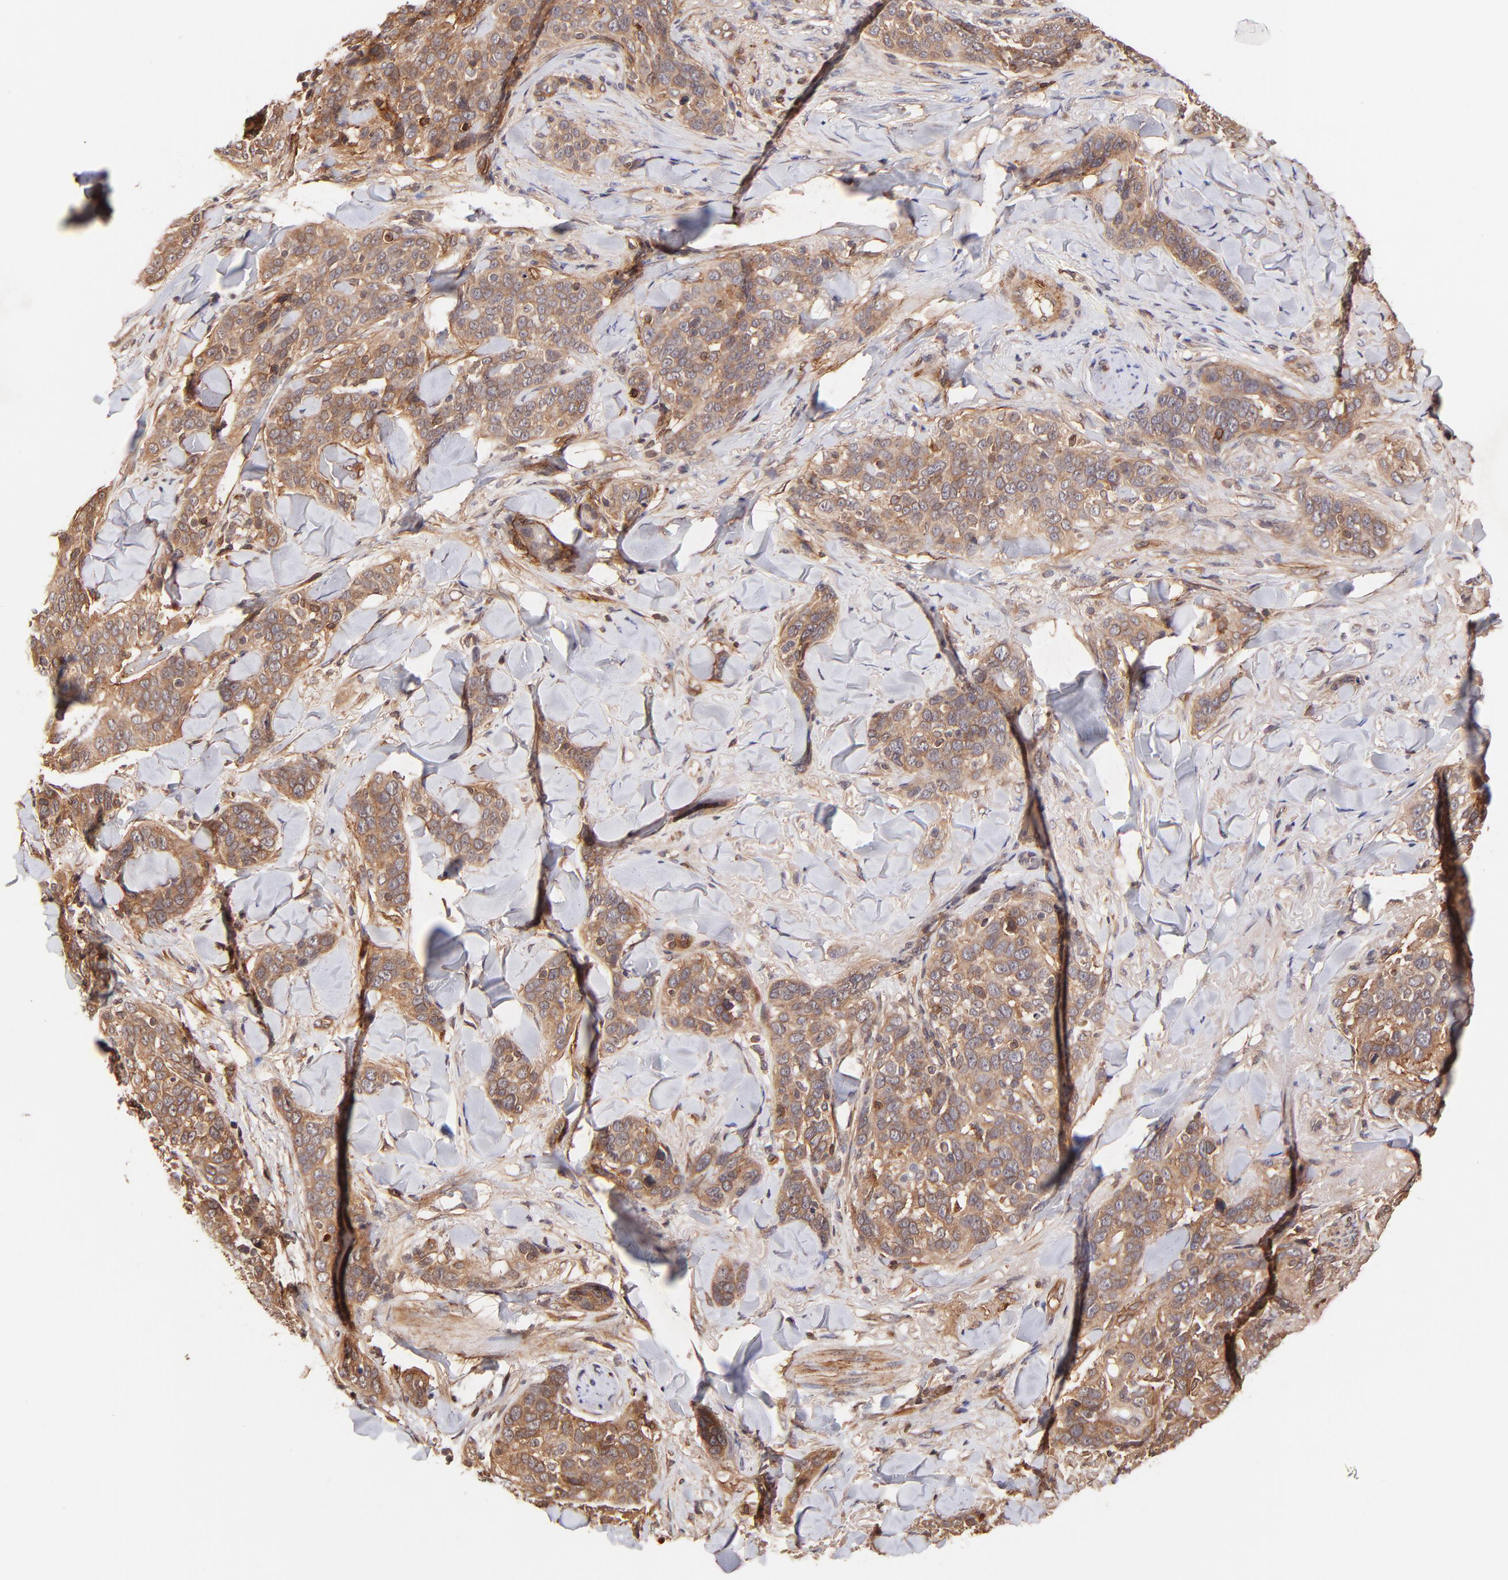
{"staining": {"intensity": "moderate", "quantity": ">75%", "location": "cytoplasmic/membranous"}, "tissue": "skin cancer", "cell_type": "Tumor cells", "image_type": "cancer", "snomed": [{"axis": "morphology", "description": "Normal tissue, NOS"}, {"axis": "morphology", "description": "Squamous cell carcinoma, NOS"}, {"axis": "topography", "description": "Skin"}], "caption": "Protein analysis of skin cancer tissue displays moderate cytoplasmic/membranous expression in about >75% of tumor cells. Nuclei are stained in blue.", "gene": "ITGB1", "patient": {"sex": "female", "age": 83}}